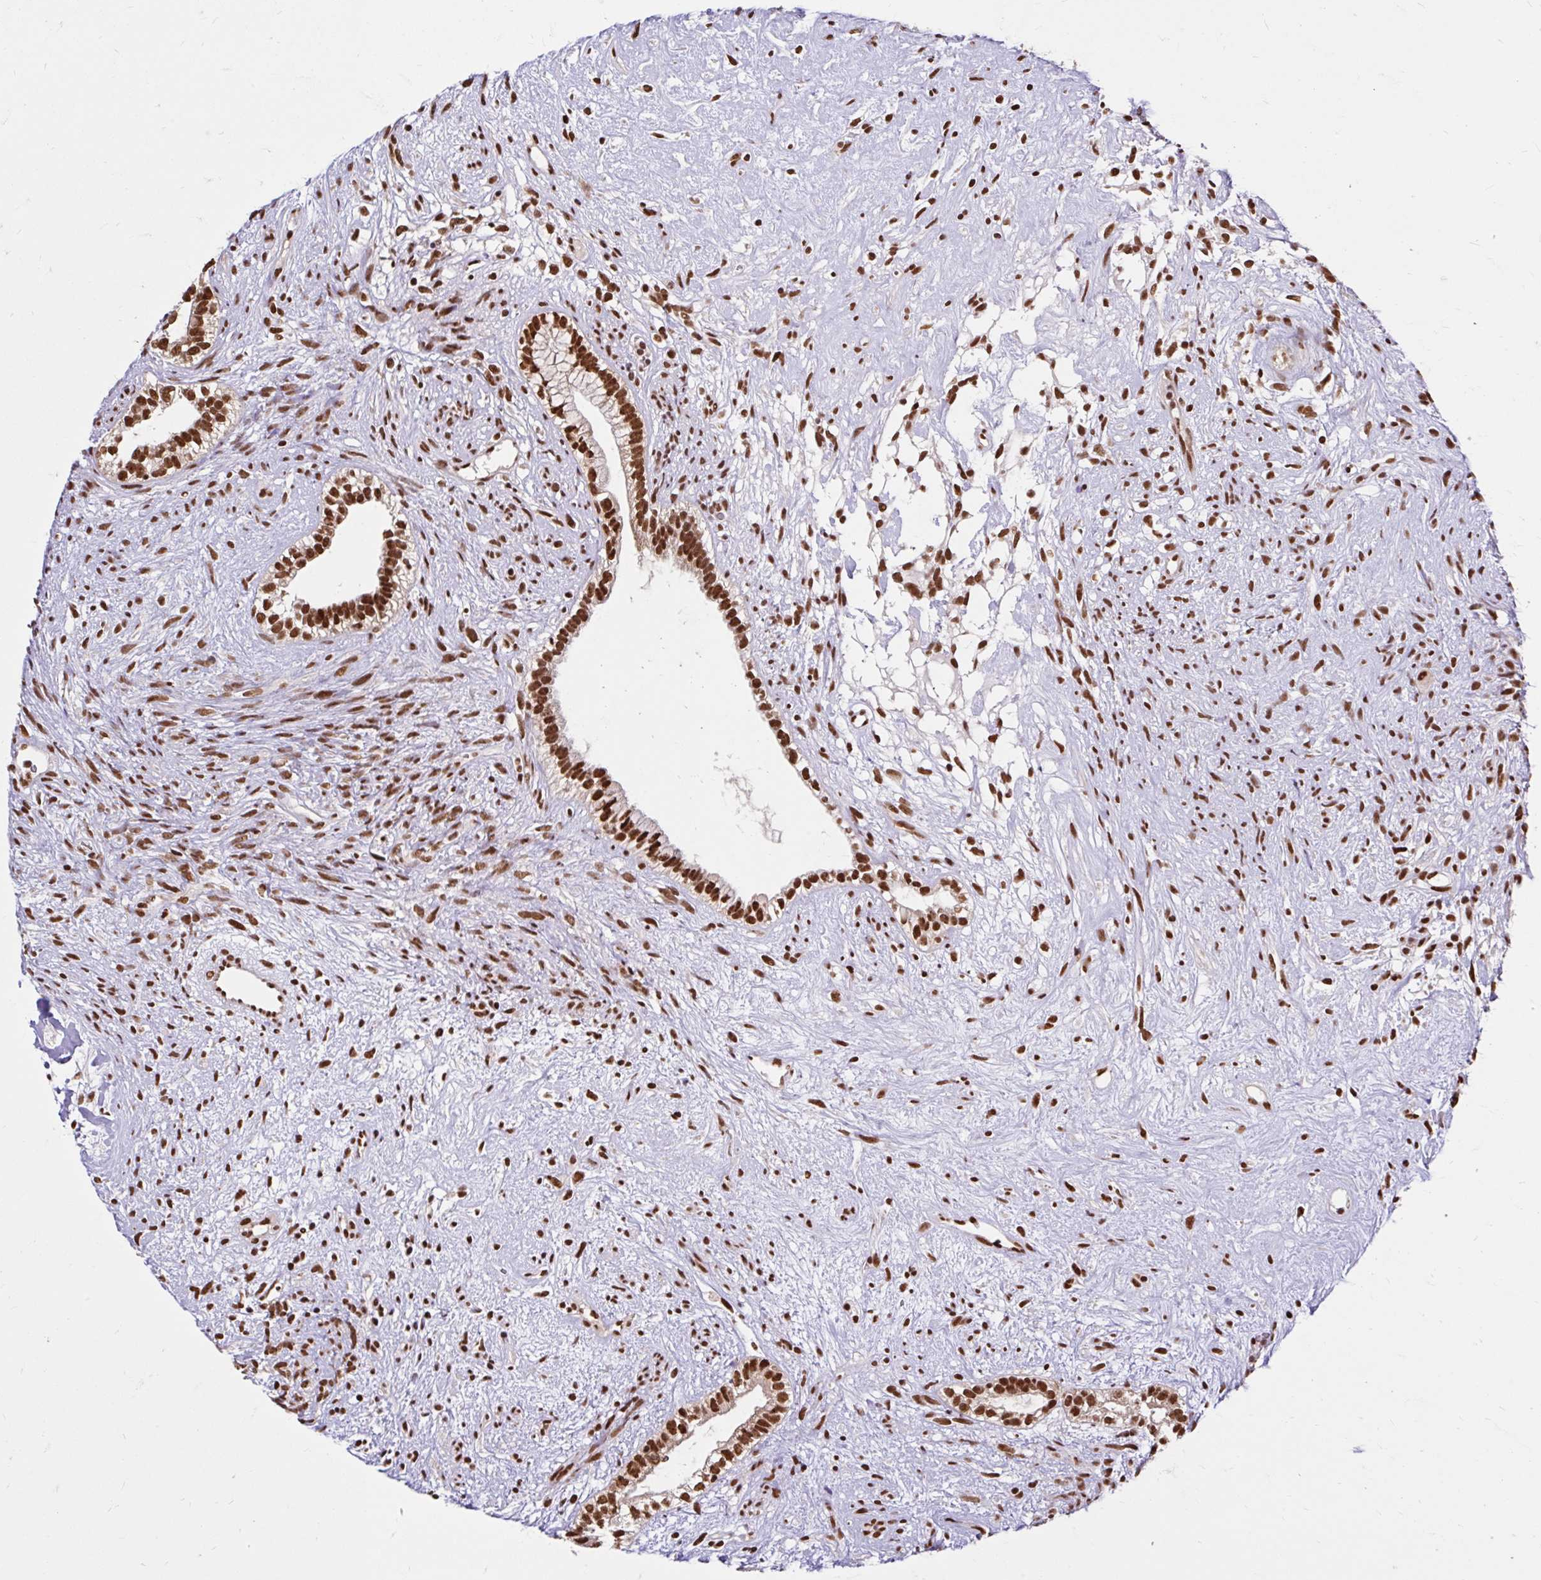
{"staining": {"intensity": "strong", "quantity": ">75%", "location": "nuclear"}, "tissue": "testis cancer", "cell_type": "Tumor cells", "image_type": "cancer", "snomed": [{"axis": "morphology", "description": "Seminoma, NOS"}, {"axis": "morphology", "description": "Carcinoma, Embryonal, NOS"}, {"axis": "topography", "description": "Testis"}], "caption": "High-power microscopy captured an immunohistochemistry (IHC) micrograph of testis cancer (seminoma), revealing strong nuclear expression in about >75% of tumor cells.", "gene": "ABCA9", "patient": {"sex": "male", "age": 41}}